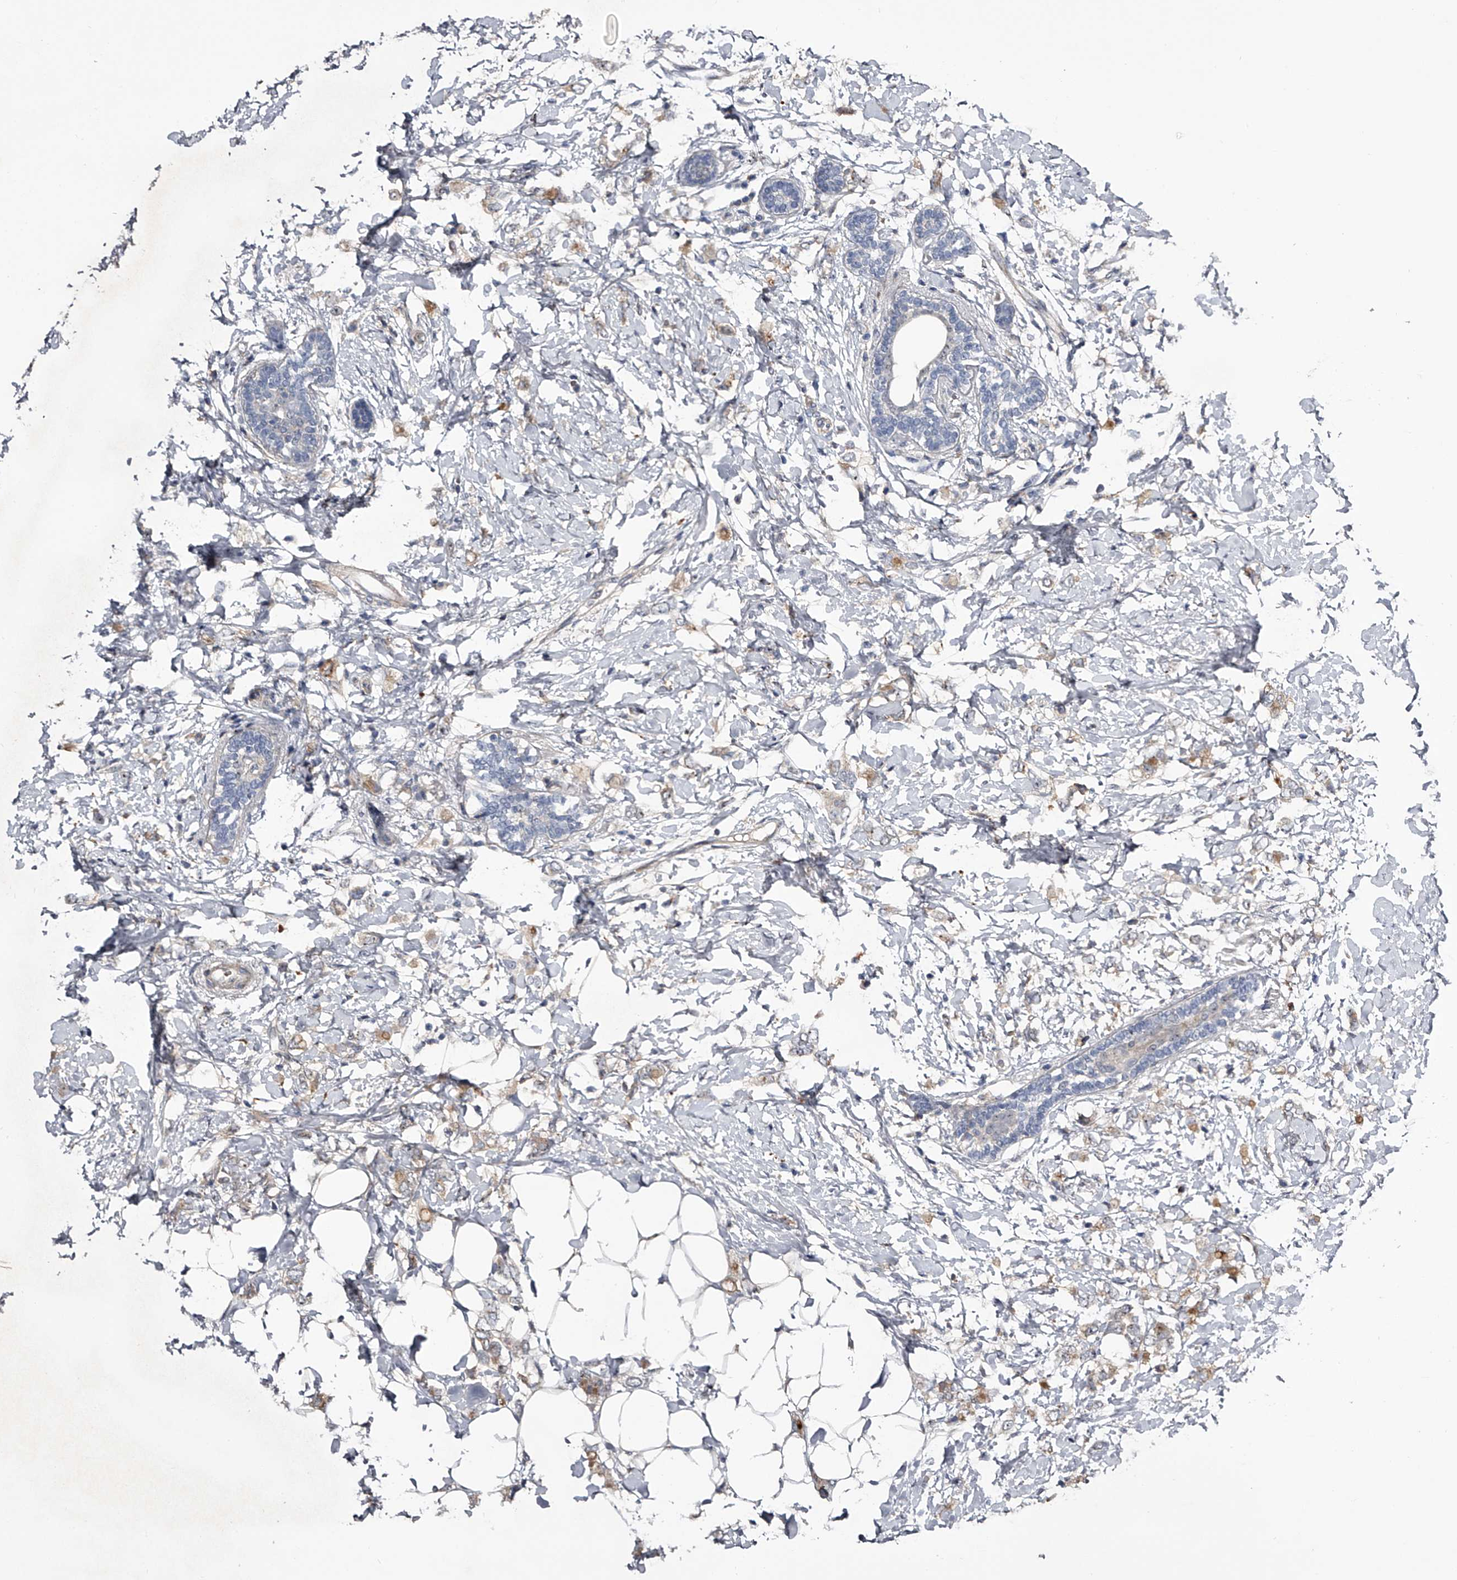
{"staining": {"intensity": "weak", "quantity": "<25%", "location": "cytoplasmic/membranous"}, "tissue": "breast cancer", "cell_type": "Tumor cells", "image_type": "cancer", "snomed": [{"axis": "morphology", "description": "Normal tissue, NOS"}, {"axis": "morphology", "description": "Lobular carcinoma"}, {"axis": "topography", "description": "Breast"}], "caption": "This image is of lobular carcinoma (breast) stained with immunohistochemistry to label a protein in brown with the nuclei are counter-stained blue. There is no staining in tumor cells.", "gene": "MDN1", "patient": {"sex": "female", "age": 47}}